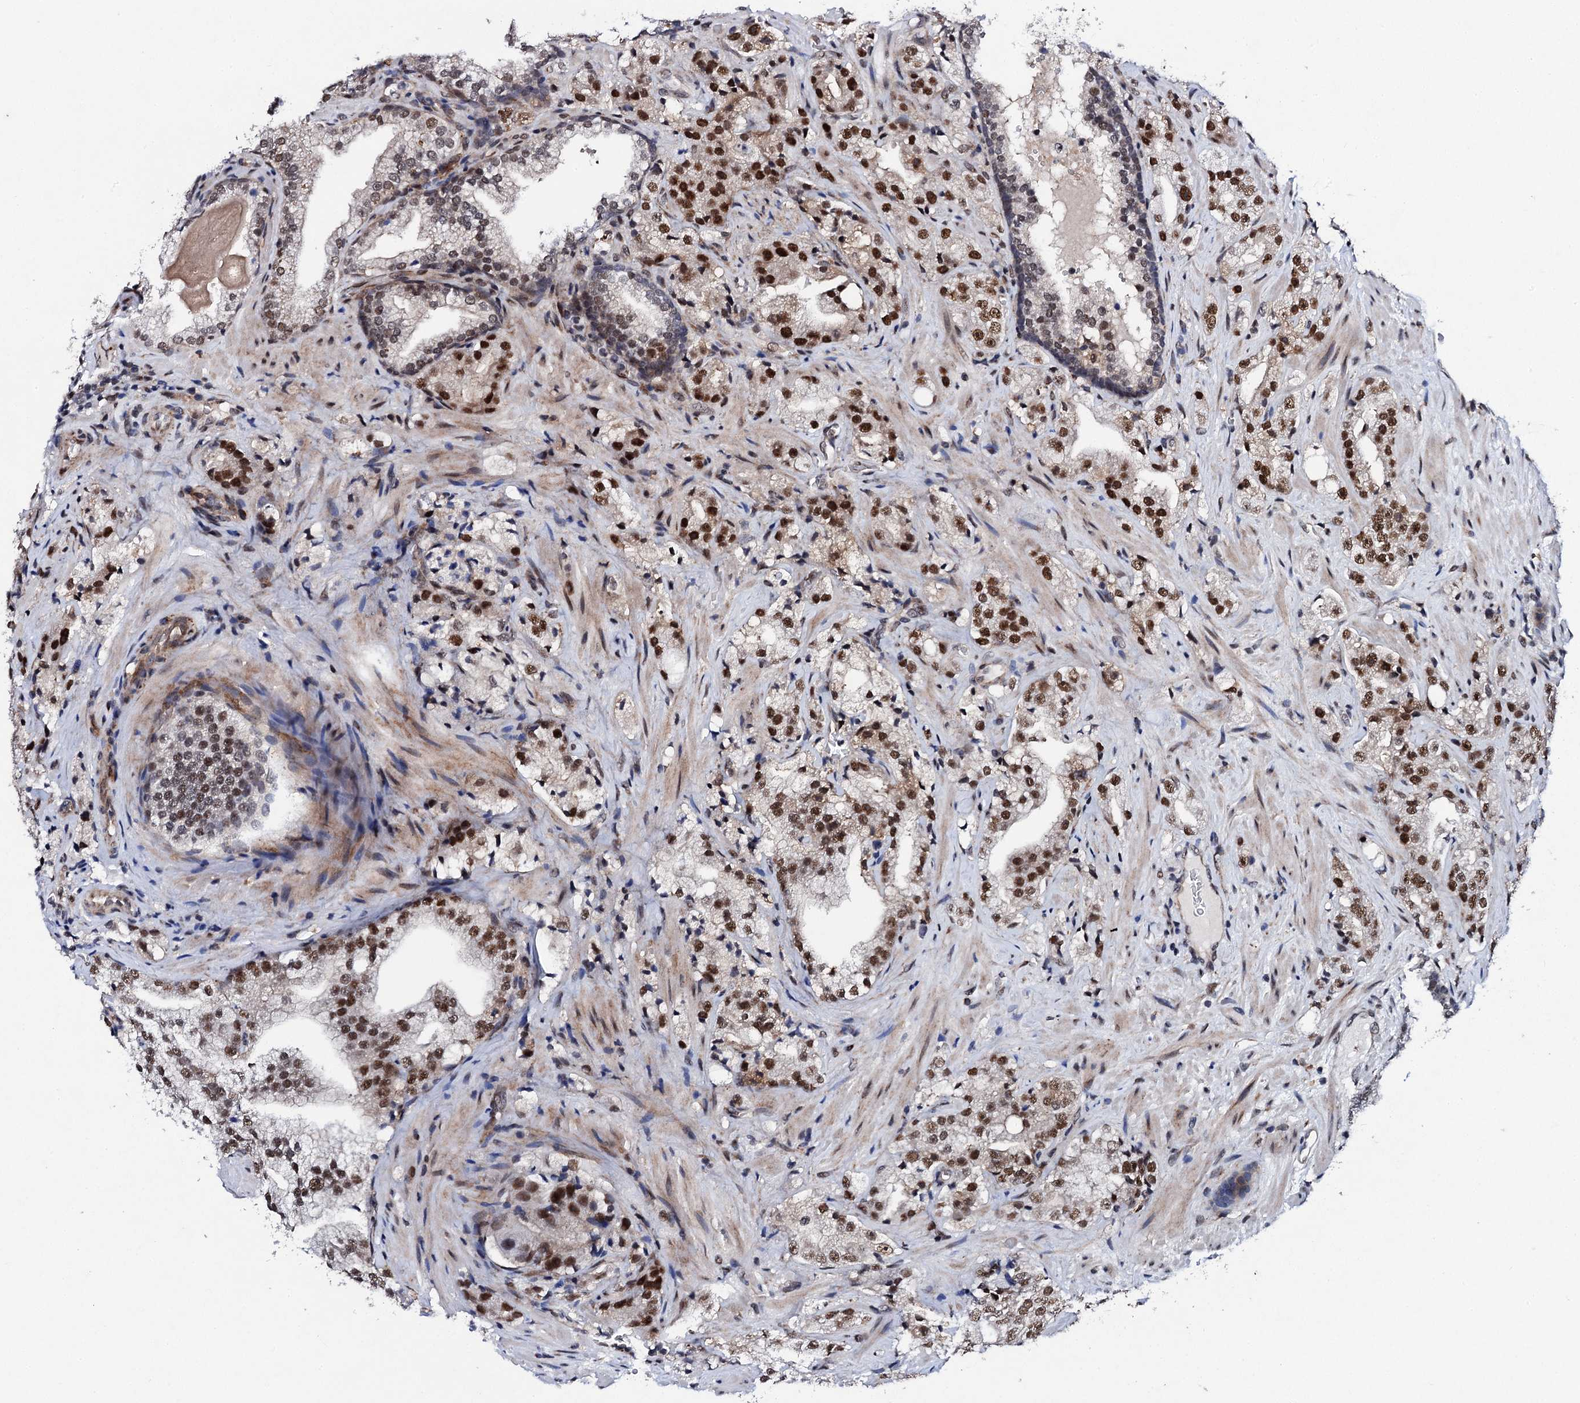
{"staining": {"intensity": "strong", "quantity": ">75%", "location": "nuclear"}, "tissue": "prostate cancer", "cell_type": "Tumor cells", "image_type": "cancer", "snomed": [{"axis": "morphology", "description": "Adenocarcinoma, High grade"}, {"axis": "topography", "description": "Prostate"}], "caption": "Human prostate cancer stained for a protein (brown) shows strong nuclear positive expression in approximately >75% of tumor cells.", "gene": "CSTF3", "patient": {"sex": "male", "age": 64}}